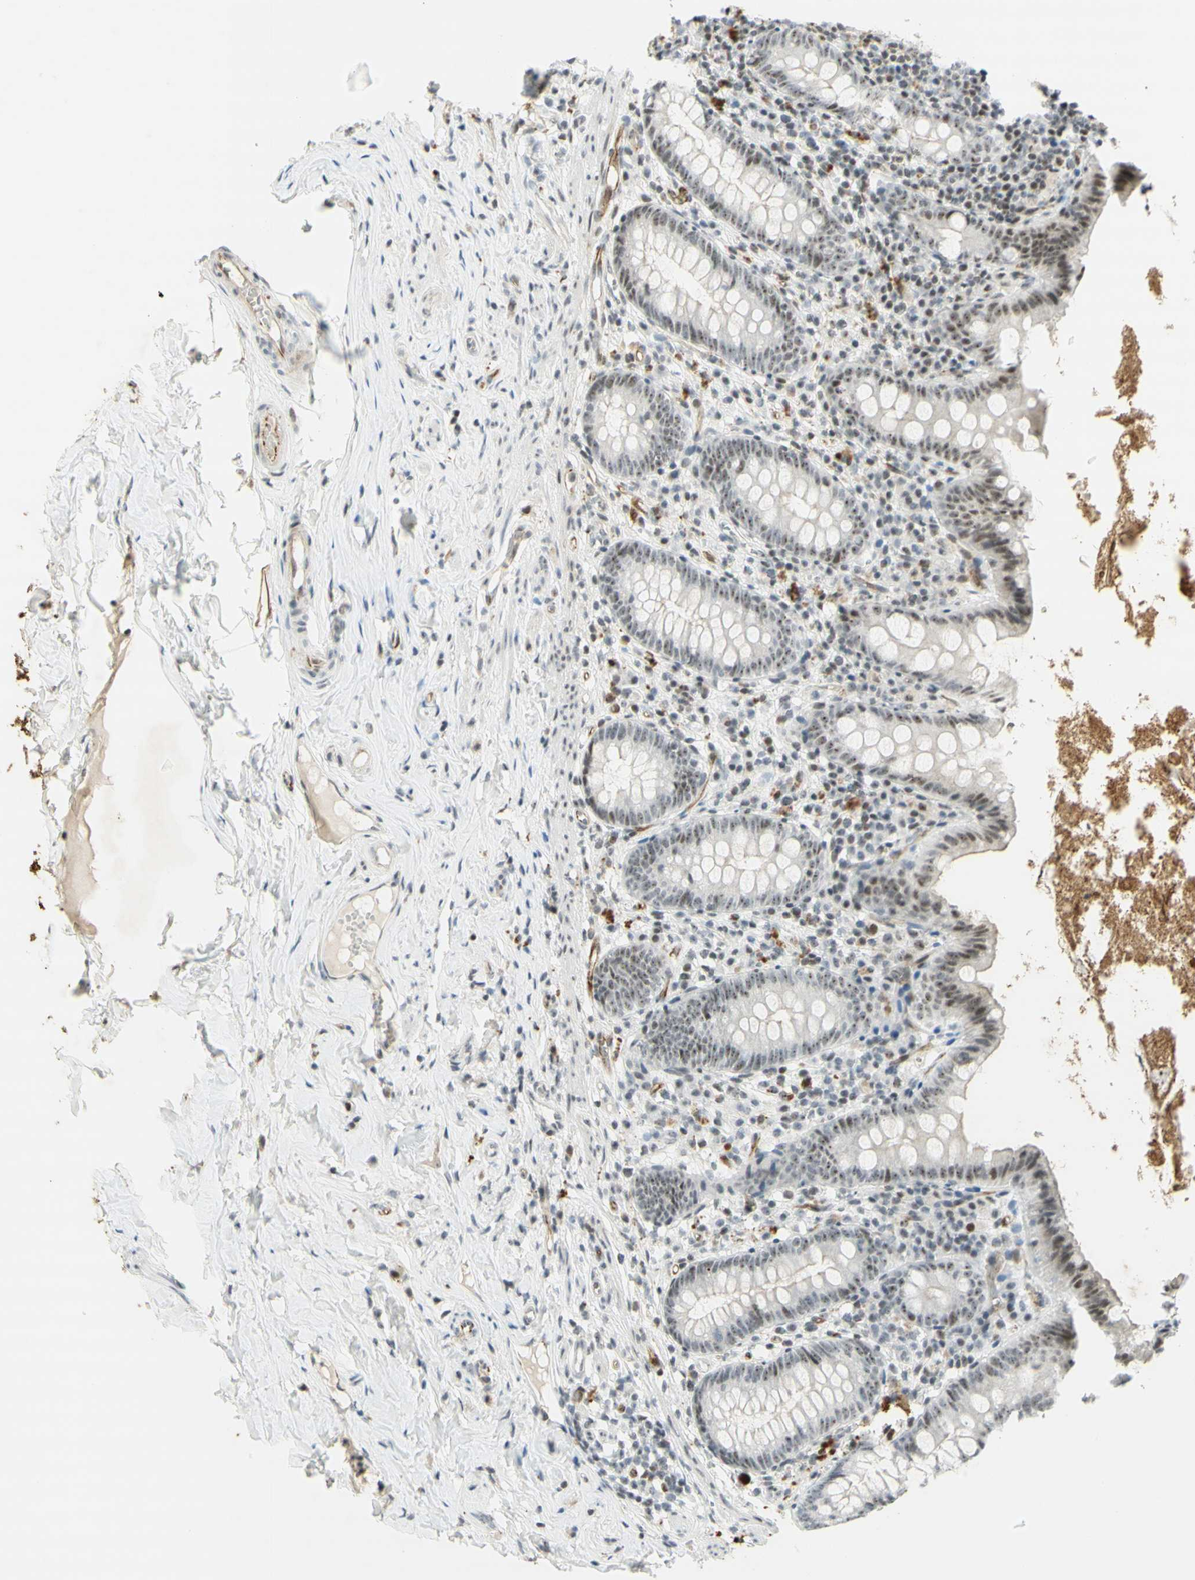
{"staining": {"intensity": "moderate", "quantity": "25%-75%", "location": "nuclear"}, "tissue": "appendix", "cell_type": "Glandular cells", "image_type": "normal", "snomed": [{"axis": "morphology", "description": "Normal tissue, NOS"}, {"axis": "topography", "description": "Appendix"}], "caption": "High-magnification brightfield microscopy of normal appendix stained with DAB (brown) and counterstained with hematoxylin (blue). glandular cells exhibit moderate nuclear expression is seen in approximately25%-75% of cells. Using DAB (3,3'-diaminobenzidine) (brown) and hematoxylin (blue) stains, captured at high magnification using brightfield microscopy.", "gene": "IRF1", "patient": {"sex": "male", "age": 52}}